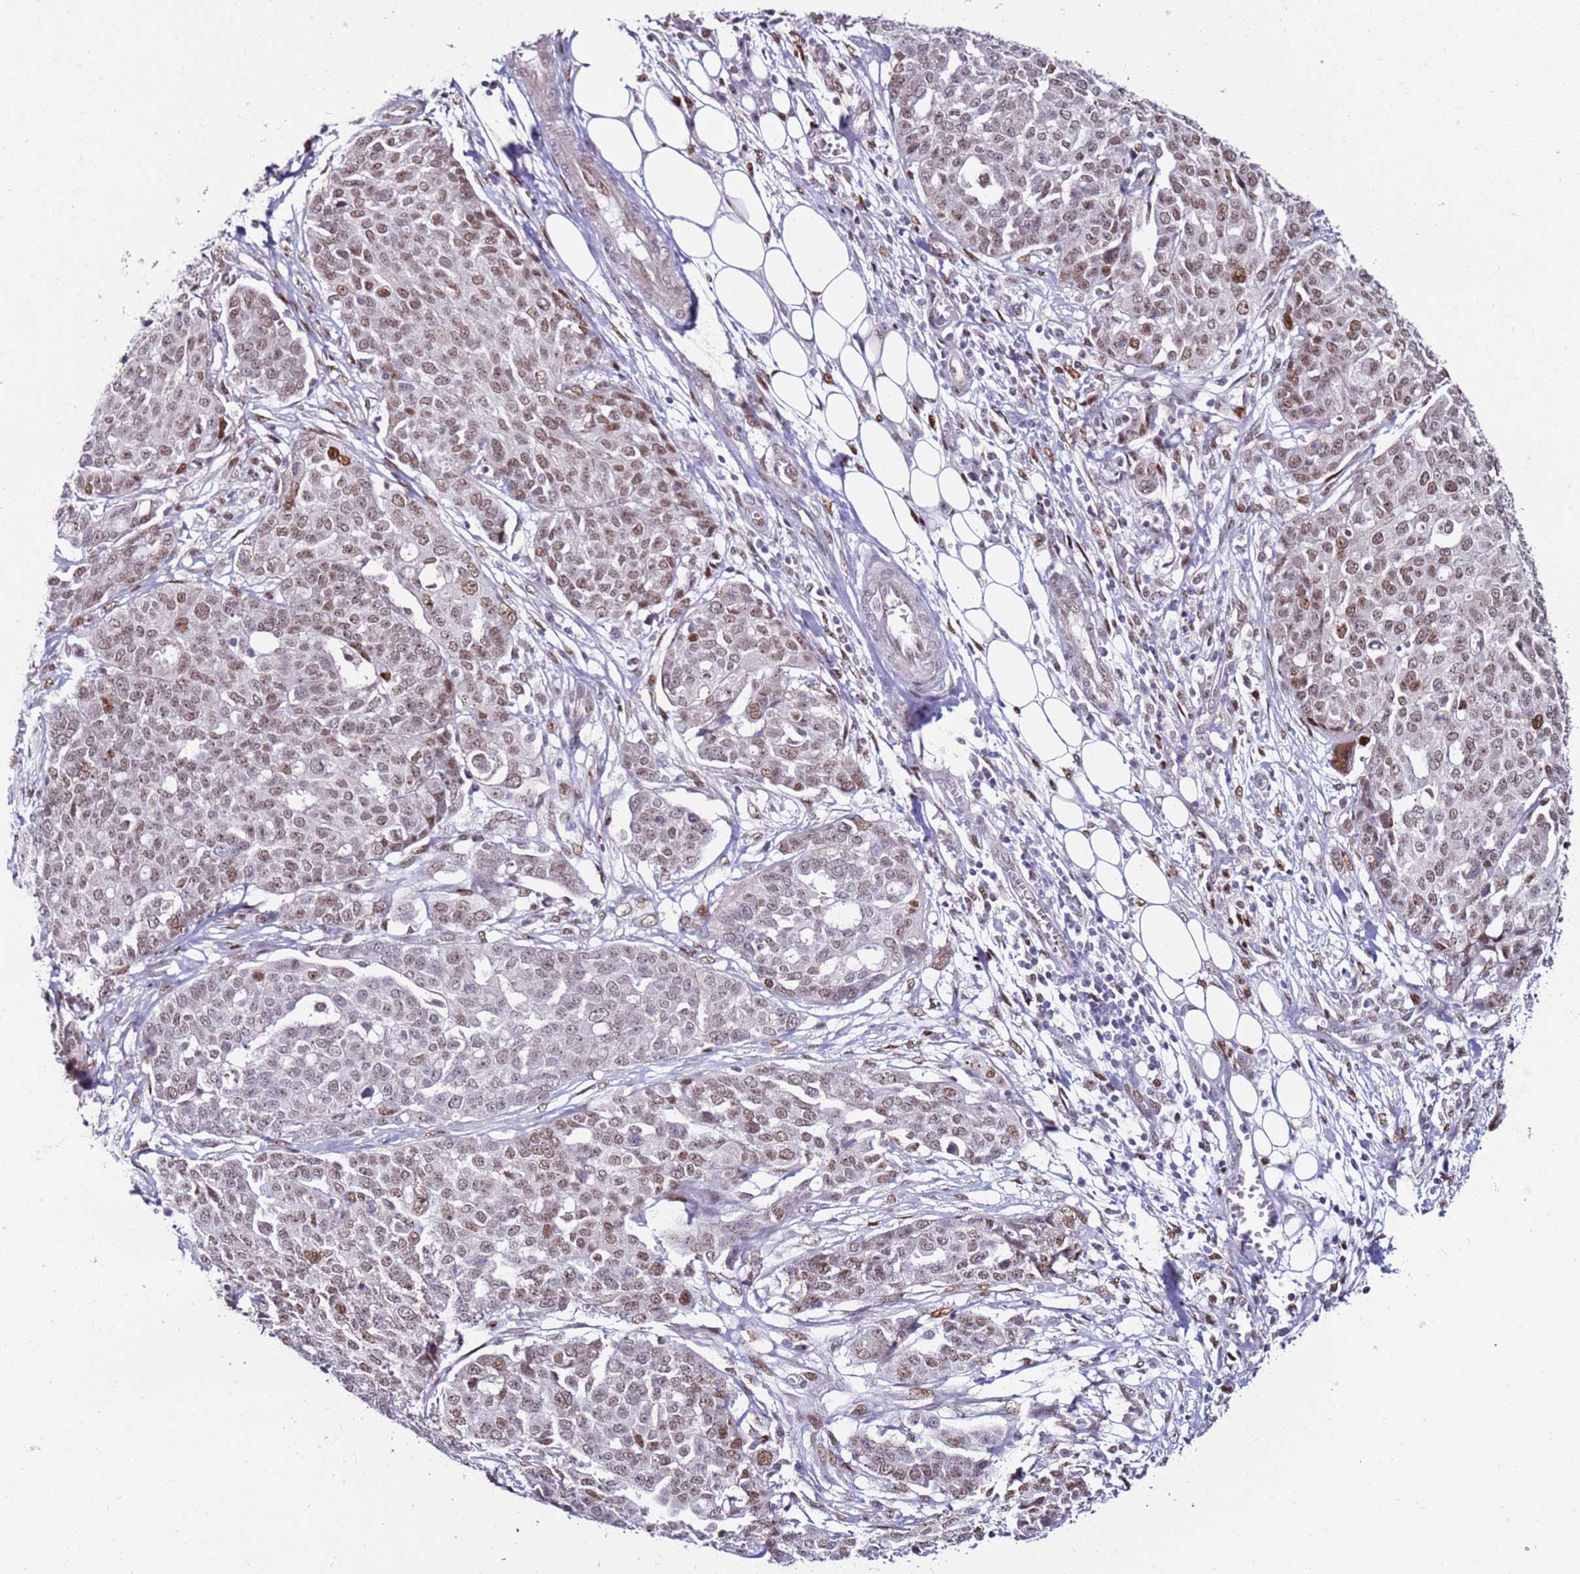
{"staining": {"intensity": "moderate", "quantity": ">75%", "location": "nuclear"}, "tissue": "ovarian cancer", "cell_type": "Tumor cells", "image_type": "cancer", "snomed": [{"axis": "morphology", "description": "Cystadenocarcinoma, serous, NOS"}, {"axis": "topography", "description": "Soft tissue"}, {"axis": "topography", "description": "Ovary"}], "caption": "Brown immunohistochemical staining in human ovarian cancer exhibits moderate nuclear staining in about >75% of tumor cells. The protein is stained brown, and the nuclei are stained in blue (DAB (3,3'-diaminobenzidine) IHC with brightfield microscopy, high magnification).", "gene": "KPNA4", "patient": {"sex": "female", "age": 57}}